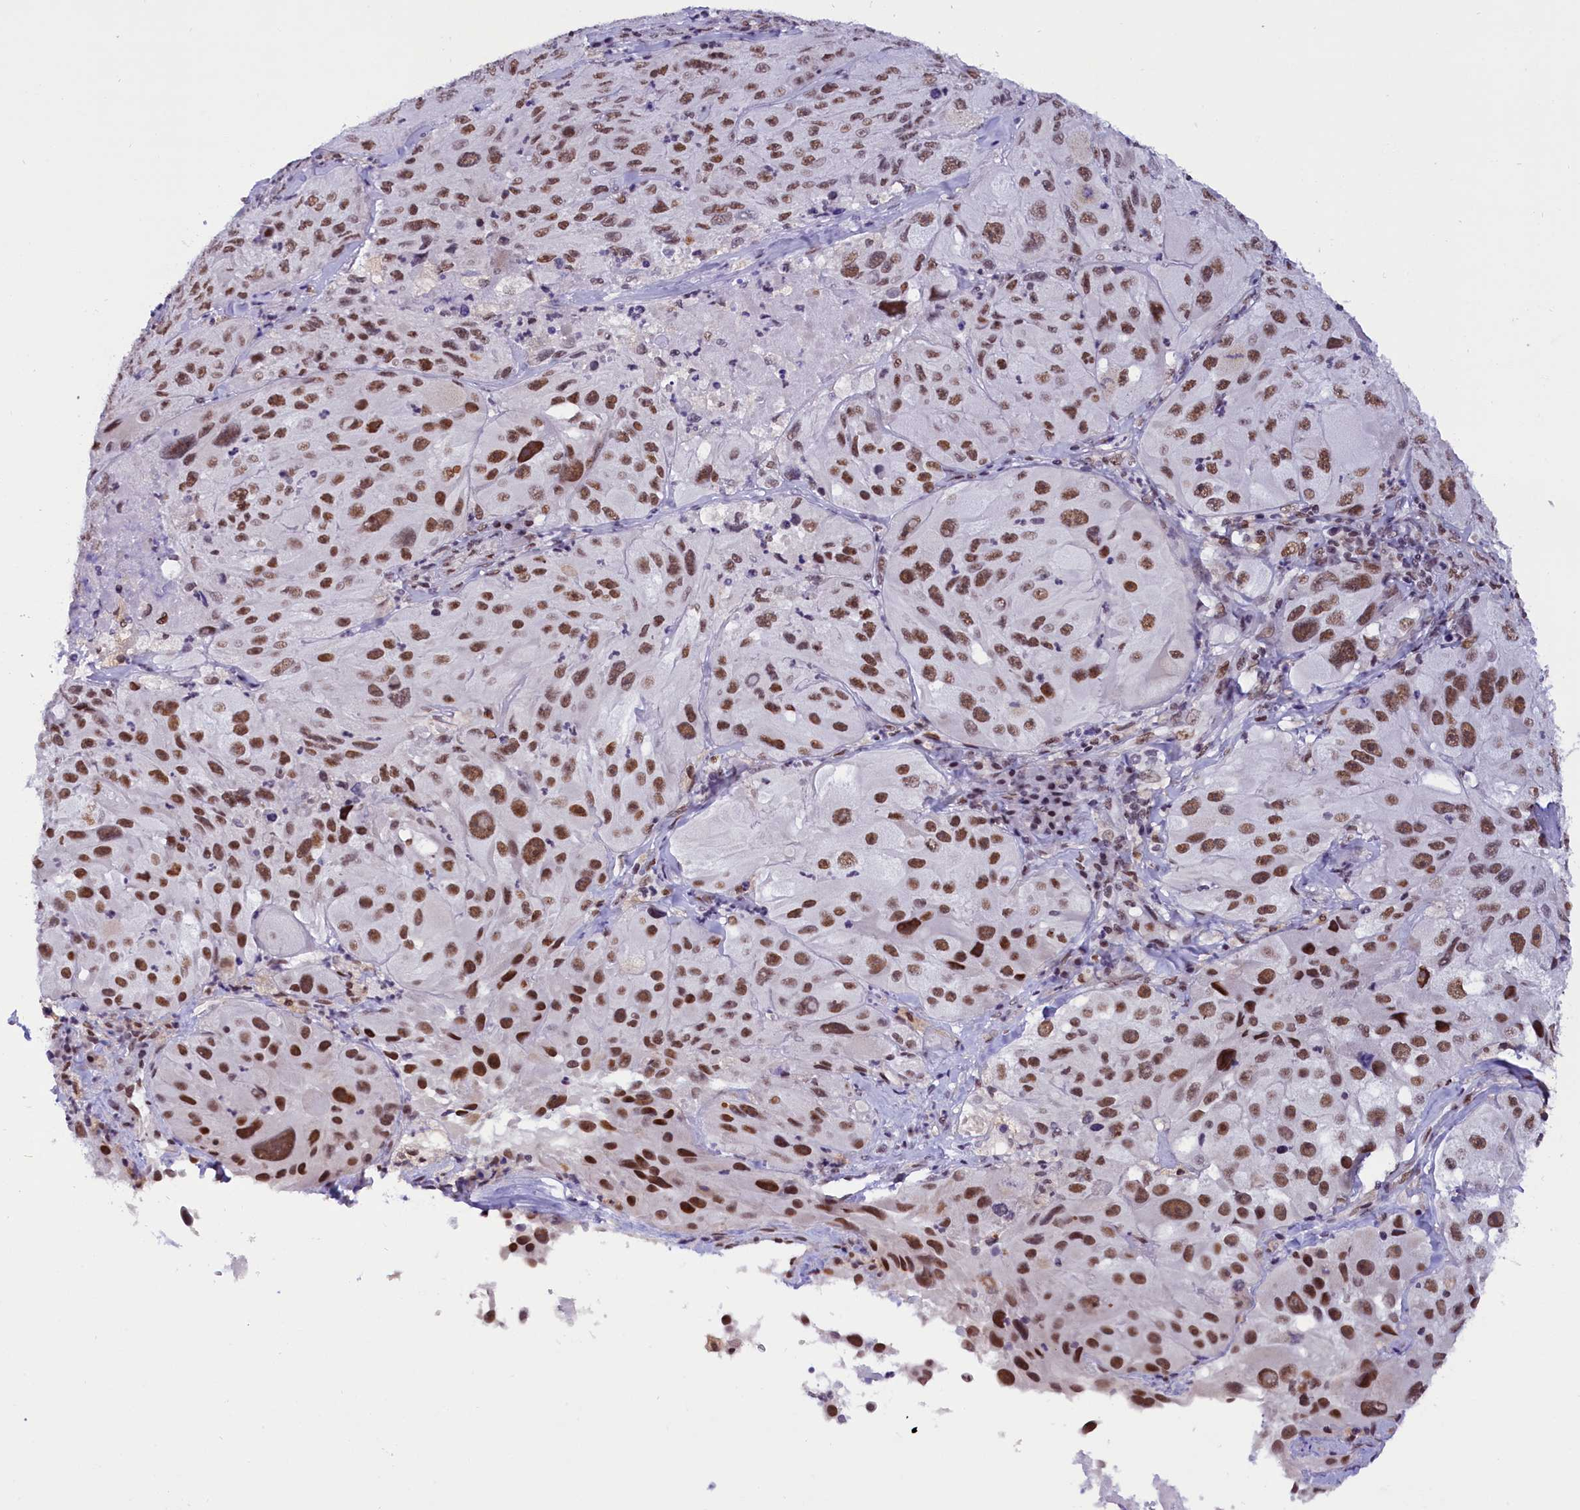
{"staining": {"intensity": "strong", "quantity": ">75%", "location": "nuclear"}, "tissue": "melanoma", "cell_type": "Tumor cells", "image_type": "cancer", "snomed": [{"axis": "morphology", "description": "Malignant melanoma, Metastatic site"}, {"axis": "topography", "description": "Lymph node"}], "caption": "This image shows melanoma stained with IHC to label a protein in brown. The nuclear of tumor cells show strong positivity for the protein. Nuclei are counter-stained blue.", "gene": "CDYL2", "patient": {"sex": "male", "age": 62}}